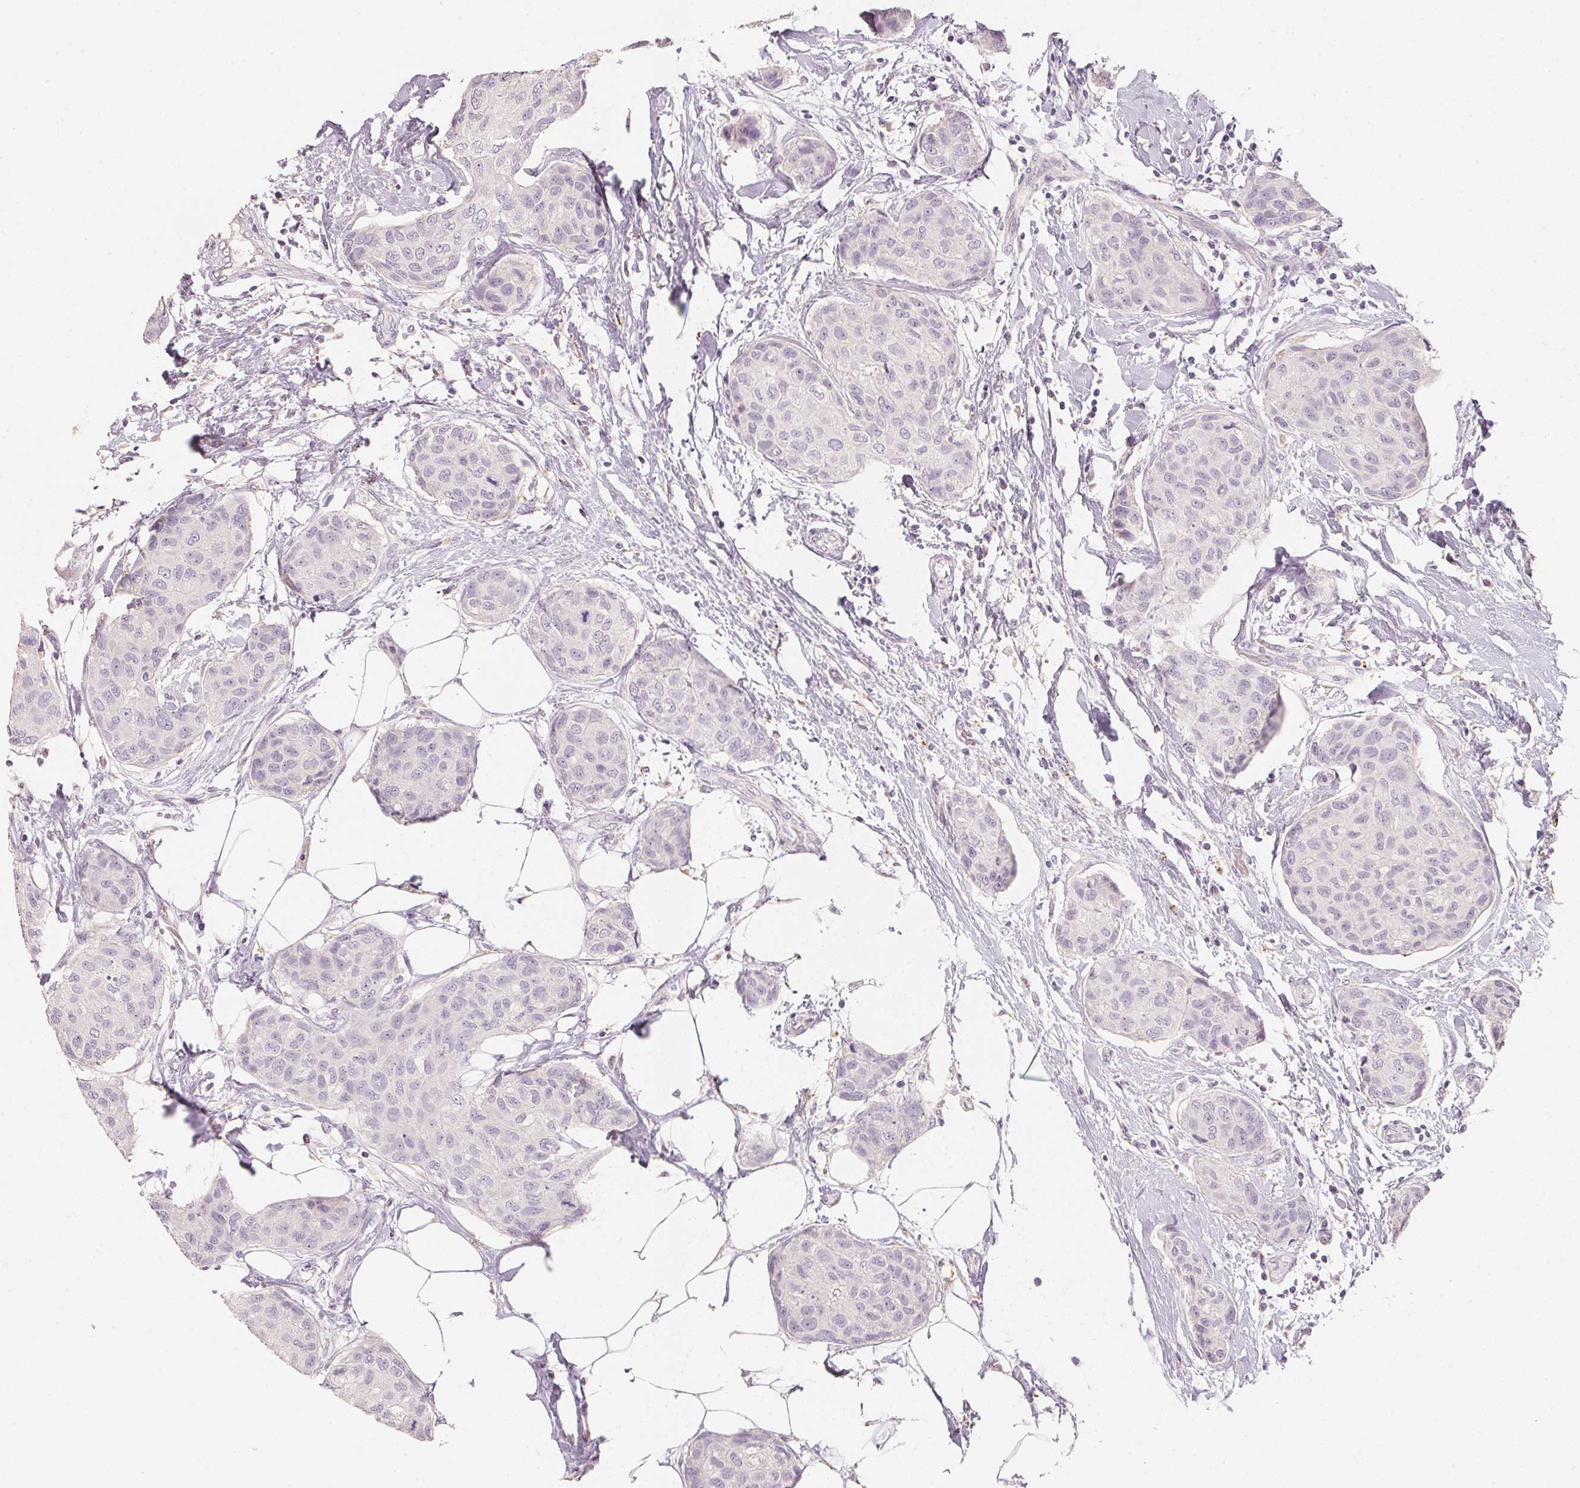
{"staining": {"intensity": "negative", "quantity": "none", "location": "none"}, "tissue": "breast cancer", "cell_type": "Tumor cells", "image_type": "cancer", "snomed": [{"axis": "morphology", "description": "Duct carcinoma"}, {"axis": "topography", "description": "Breast"}], "caption": "Breast invasive ductal carcinoma was stained to show a protein in brown. There is no significant staining in tumor cells.", "gene": "TREH", "patient": {"sex": "female", "age": 80}}